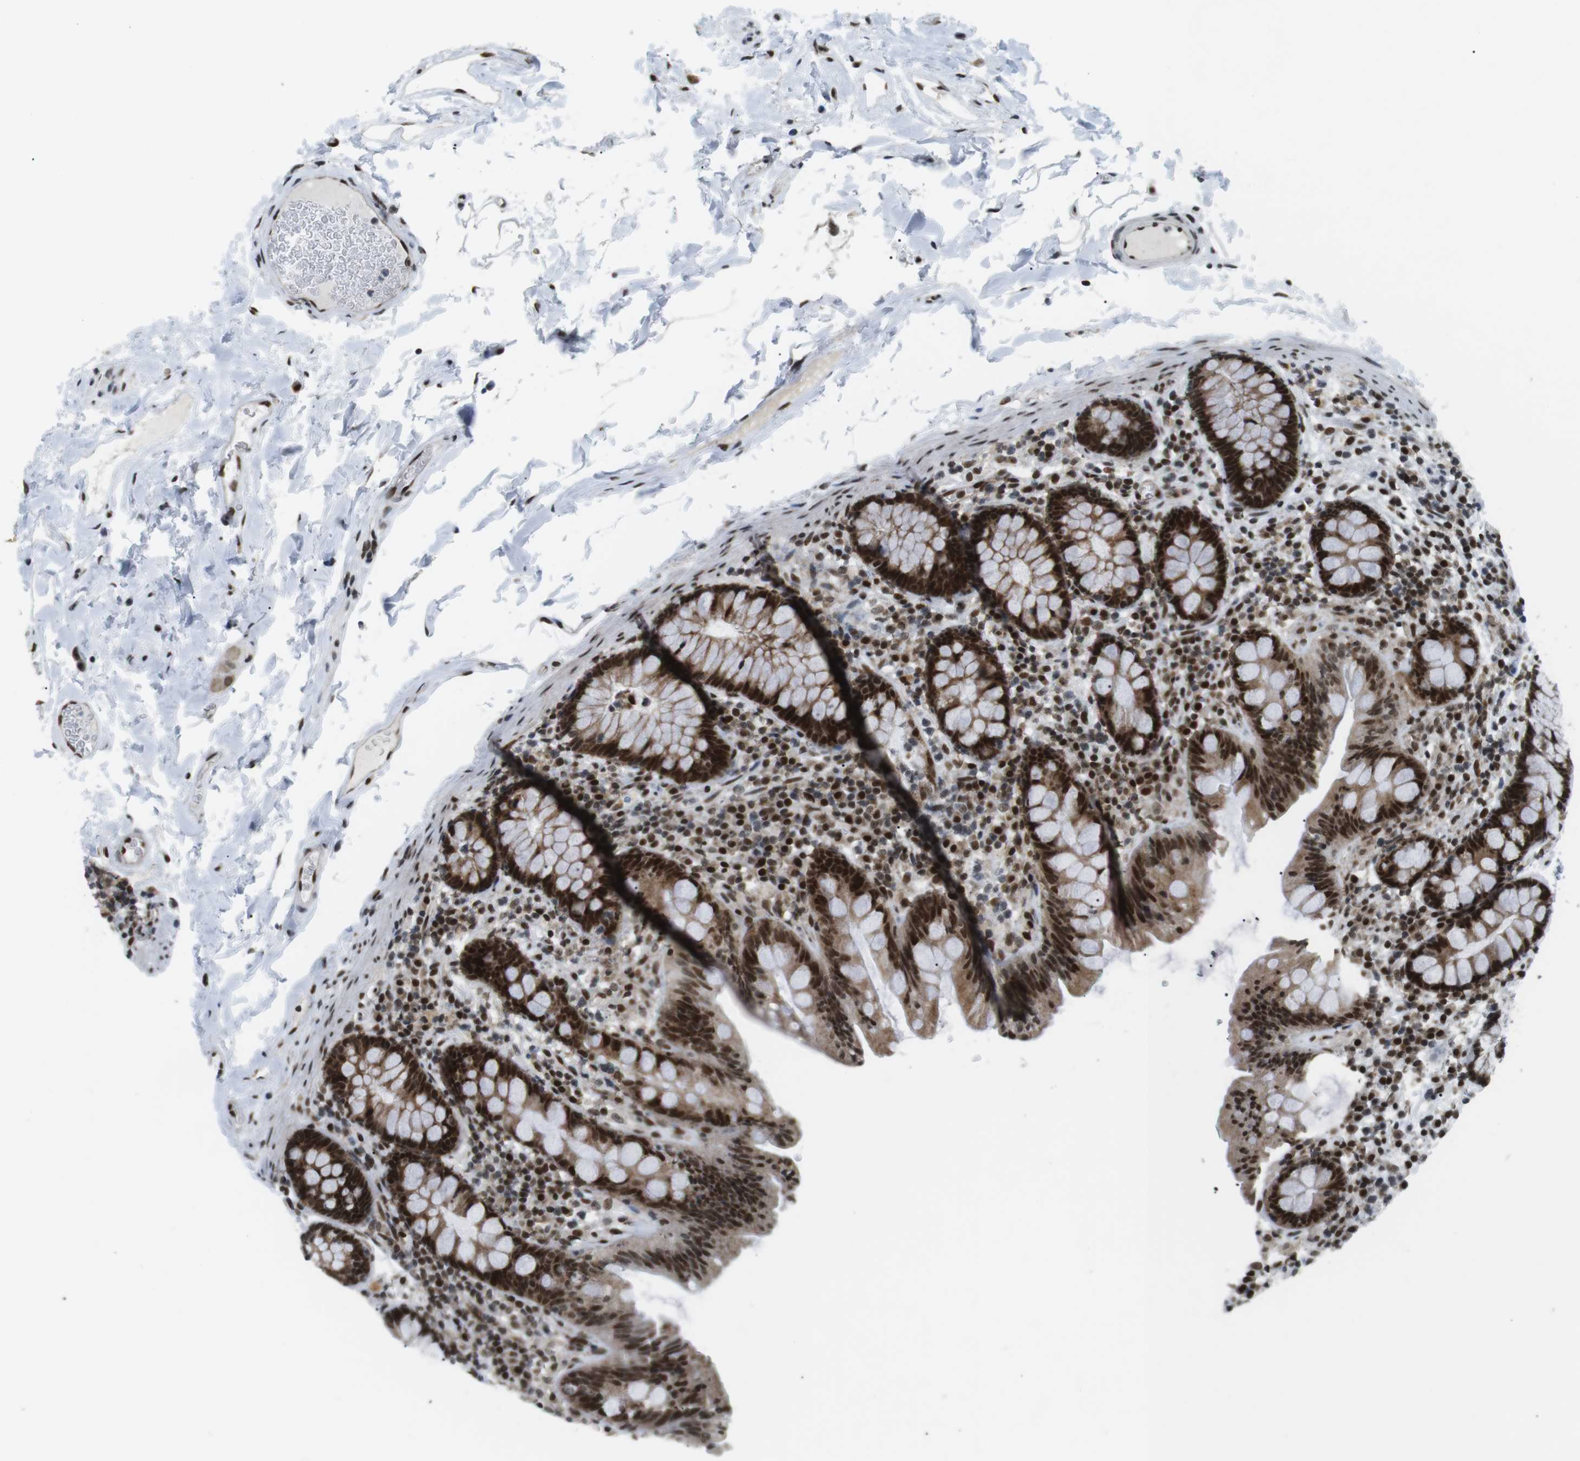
{"staining": {"intensity": "strong", "quantity": ">75%", "location": "nuclear"}, "tissue": "colon", "cell_type": "Endothelial cells", "image_type": "normal", "snomed": [{"axis": "morphology", "description": "Normal tissue, NOS"}, {"axis": "topography", "description": "Colon"}], "caption": "This photomicrograph shows normal colon stained with immunohistochemistry to label a protein in brown. The nuclear of endothelial cells show strong positivity for the protein. Nuclei are counter-stained blue.", "gene": "CDC27", "patient": {"sex": "female", "age": 80}}